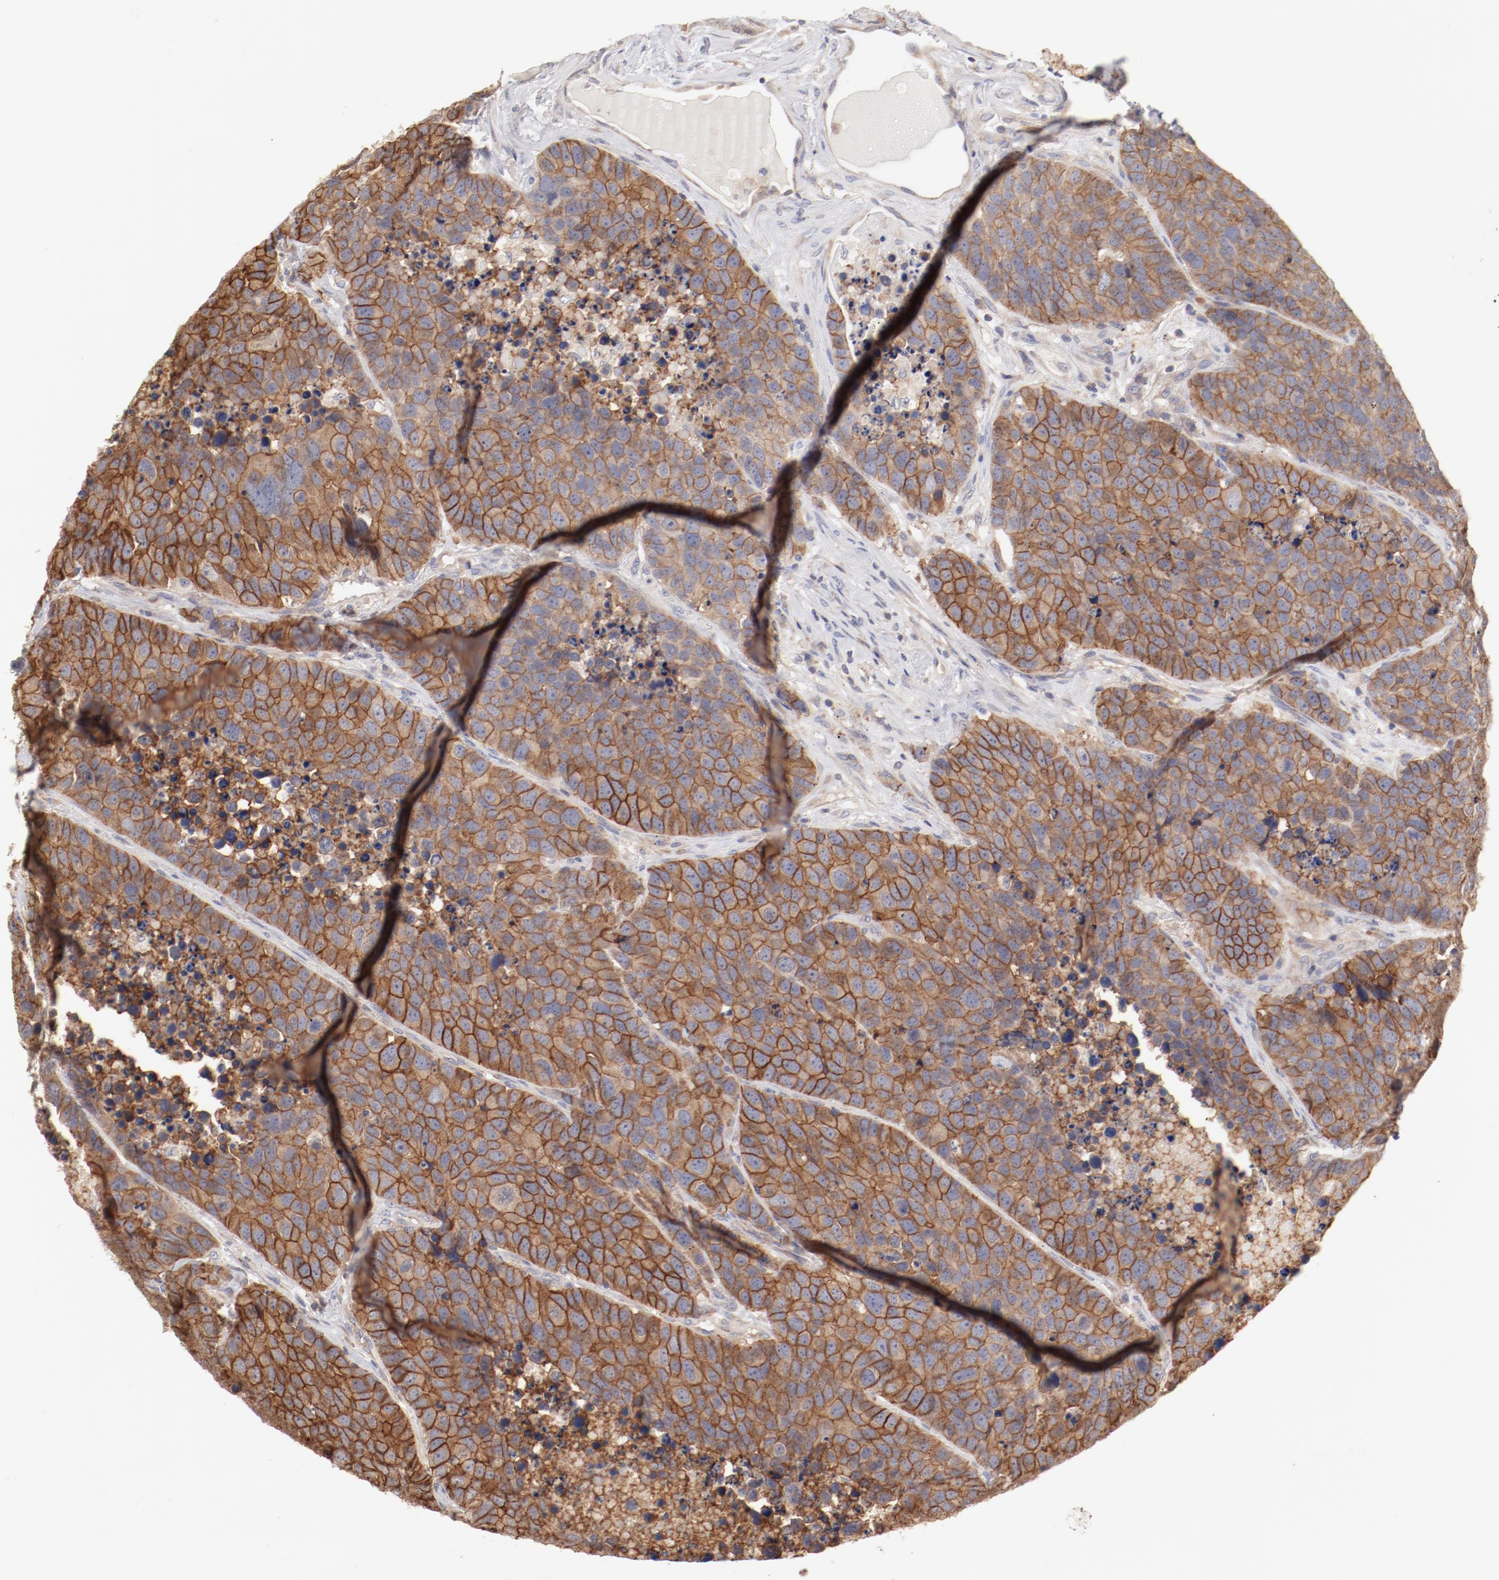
{"staining": {"intensity": "moderate", "quantity": ">75%", "location": "cytoplasmic/membranous"}, "tissue": "carcinoid", "cell_type": "Tumor cells", "image_type": "cancer", "snomed": [{"axis": "morphology", "description": "Carcinoid, malignant, NOS"}, {"axis": "topography", "description": "Lung"}], "caption": "Brown immunohistochemical staining in carcinoid (malignant) shows moderate cytoplasmic/membranous staining in about >75% of tumor cells.", "gene": "SETD3", "patient": {"sex": "male", "age": 60}}